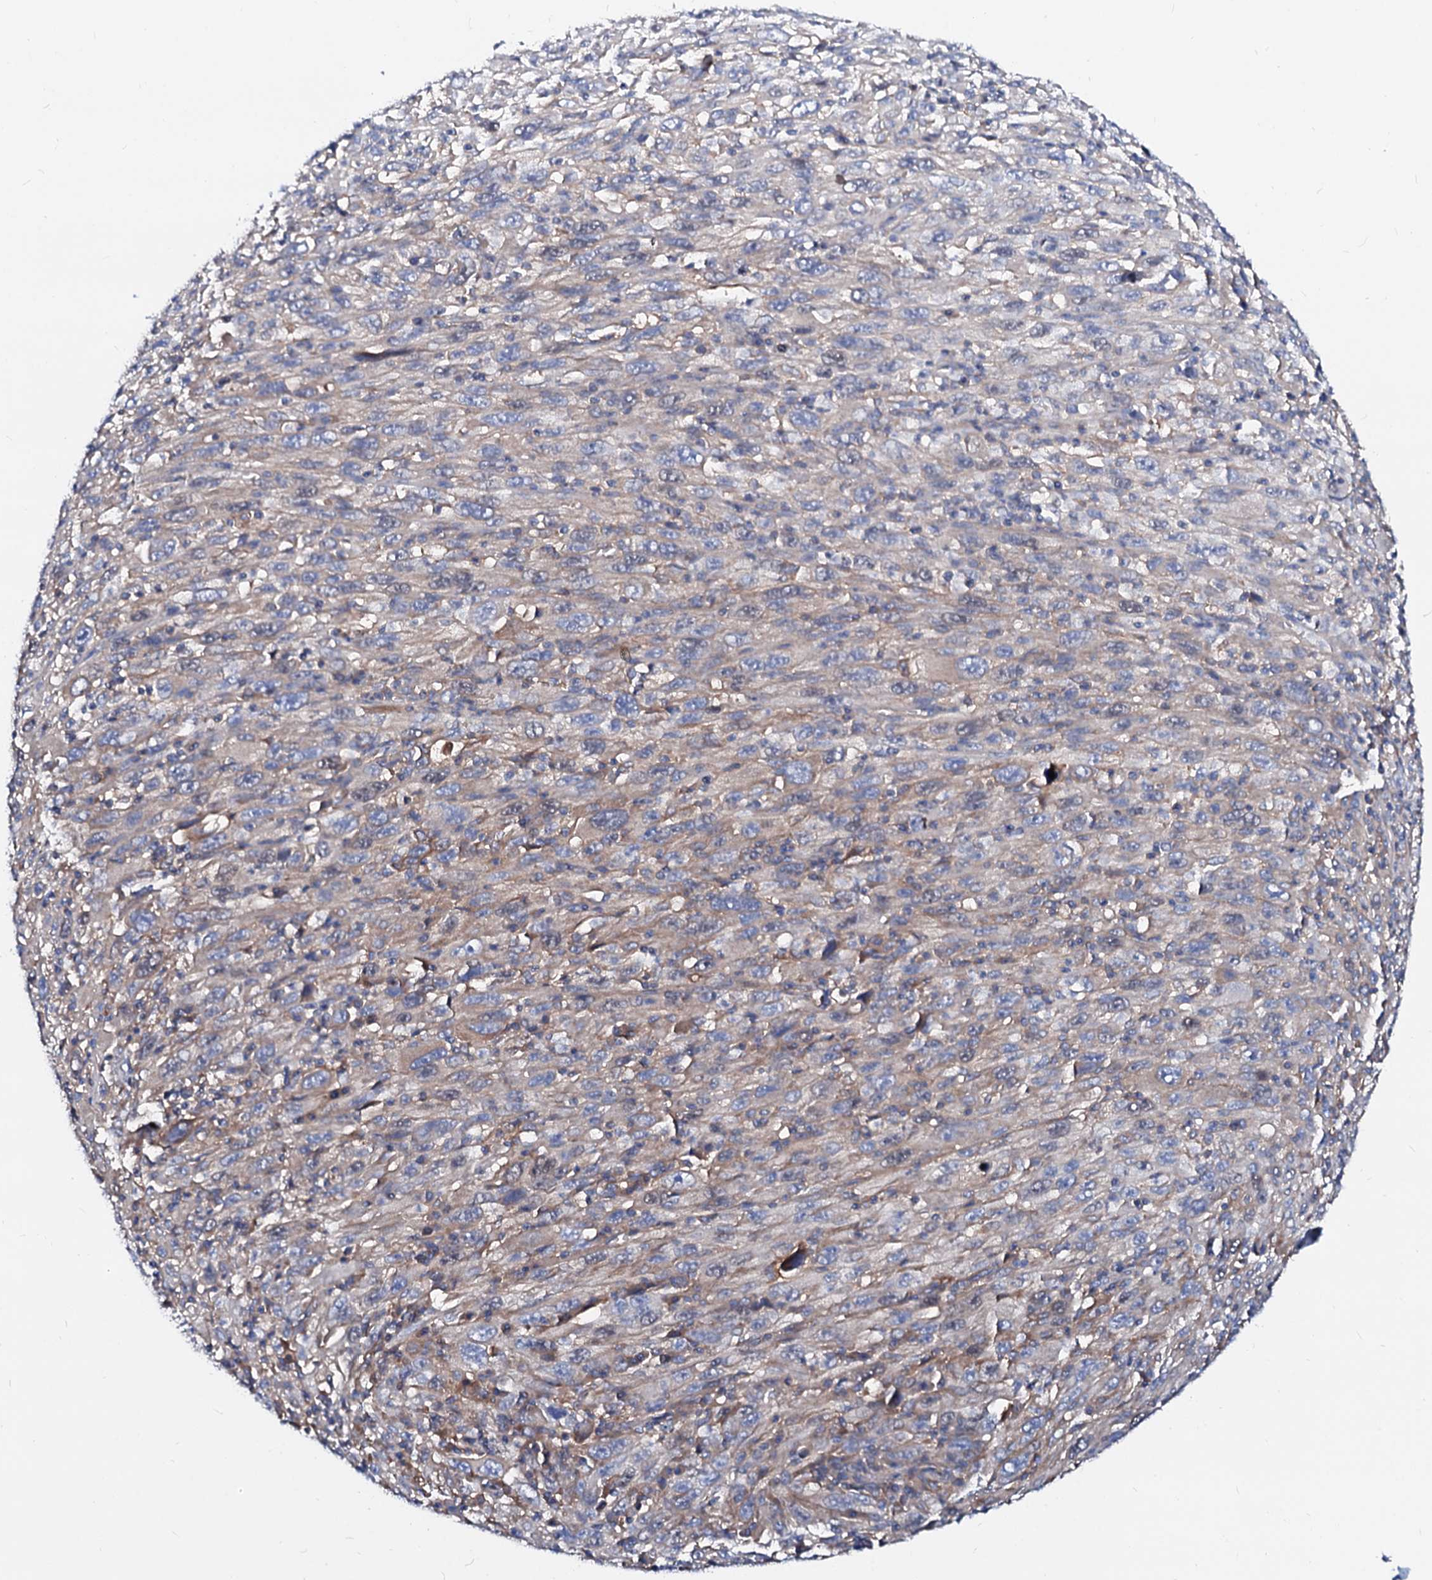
{"staining": {"intensity": "weak", "quantity": "<25%", "location": "nuclear"}, "tissue": "melanoma", "cell_type": "Tumor cells", "image_type": "cancer", "snomed": [{"axis": "morphology", "description": "Malignant melanoma, Metastatic site"}, {"axis": "topography", "description": "Skin"}], "caption": "Melanoma stained for a protein using immunohistochemistry (IHC) displays no expression tumor cells.", "gene": "CSKMT", "patient": {"sex": "female", "age": 56}}